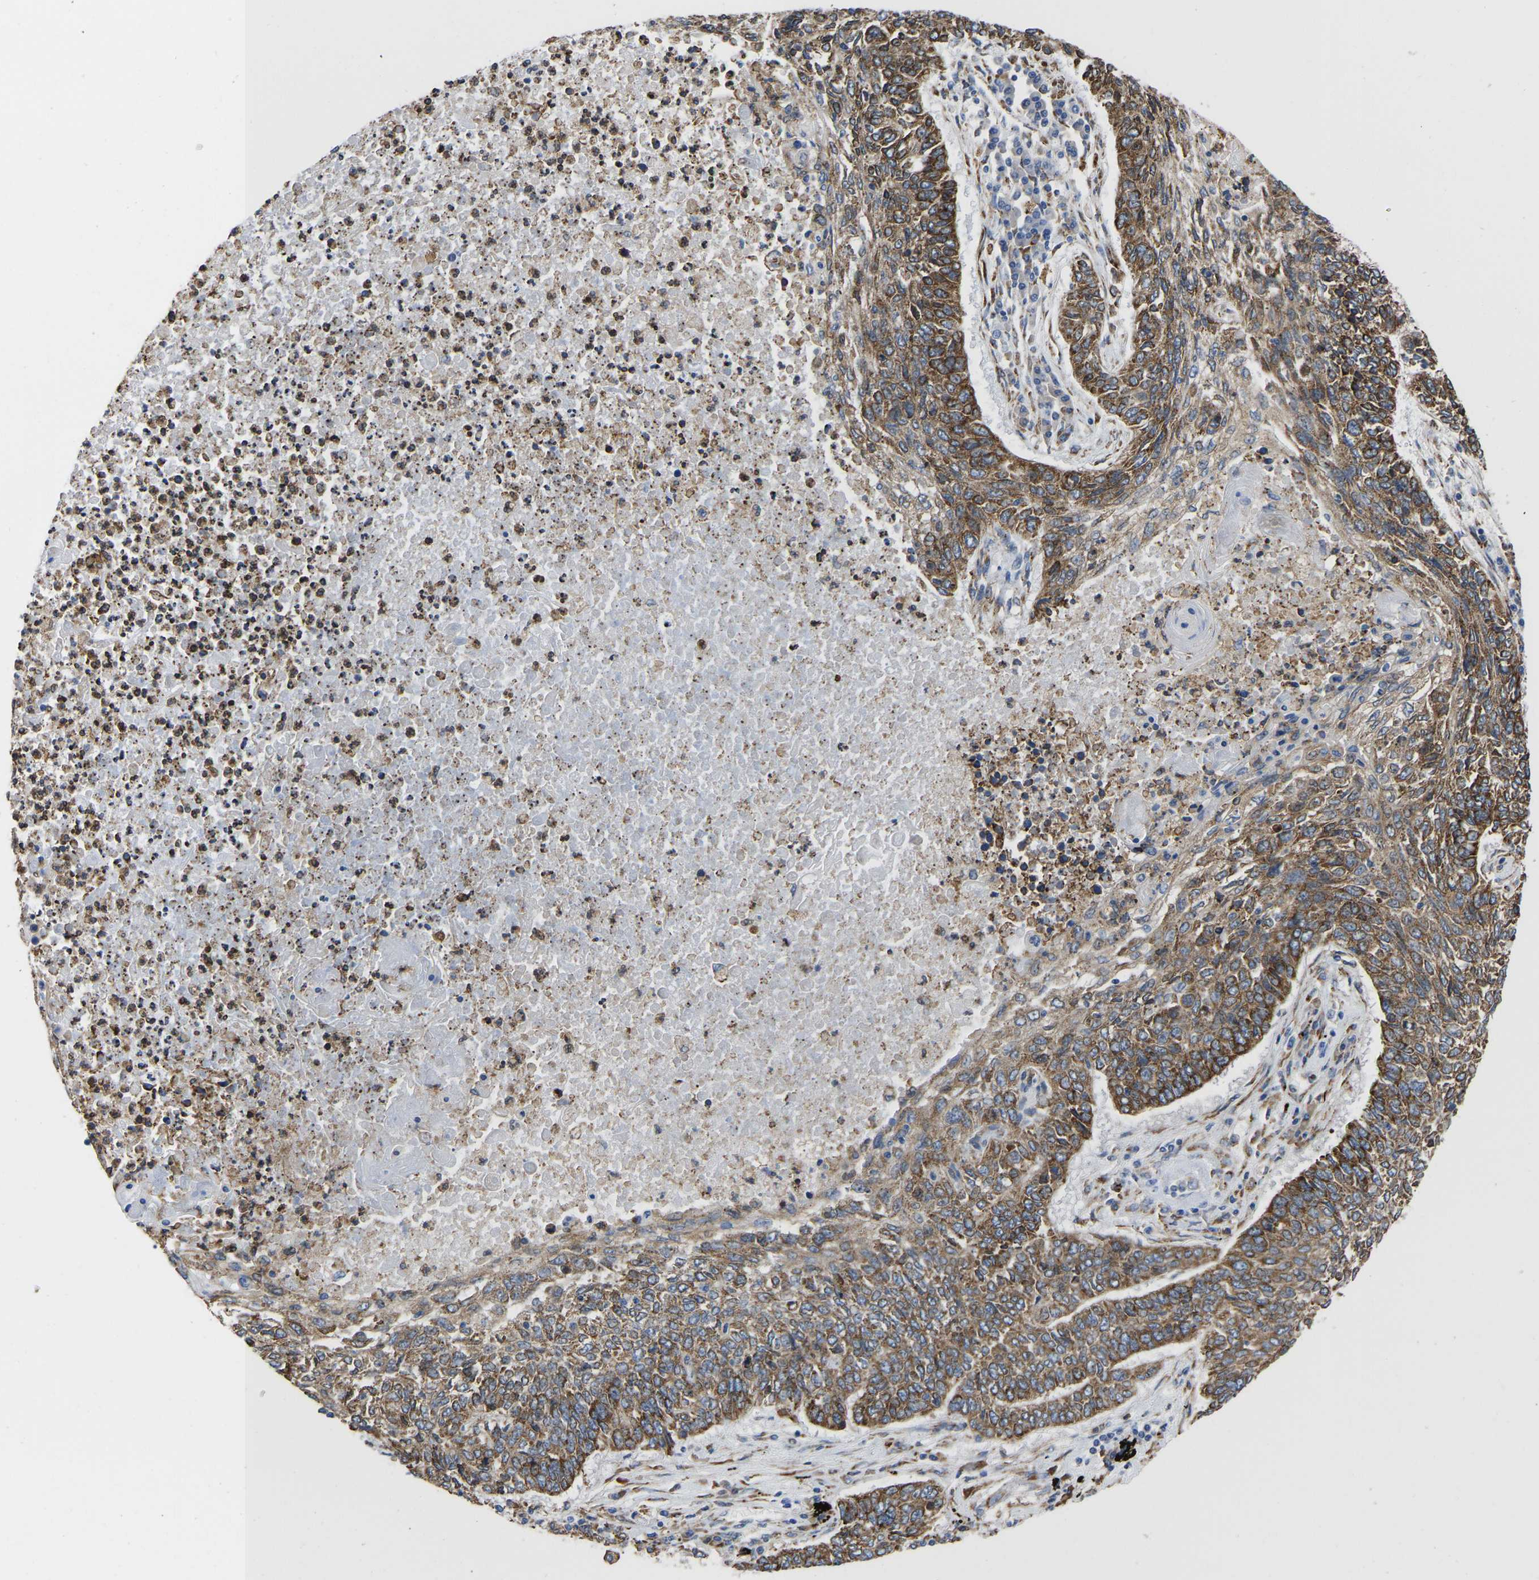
{"staining": {"intensity": "moderate", "quantity": ">75%", "location": "cytoplasmic/membranous"}, "tissue": "lung cancer", "cell_type": "Tumor cells", "image_type": "cancer", "snomed": [{"axis": "morphology", "description": "Normal tissue, NOS"}, {"axis": "morphology", "description": "Squamous cell carcinoma, NOS"}, {"axis": "topography", "description": "Cartilage tissue"}, {"axis": "topography", "description": "Bronchus"}, {"axis": "topography", "description": "Lung"}], "caption": "Squamous cell carcinoma (lung) stained with DAB immunohistochemistry (IHC) exhibits medium levels of moderate cytoplasmic/membranous positivity in approximately >75% of tumor cells.", "gene": "P4HB", "patient": {"sex": "female", "age": 49}}